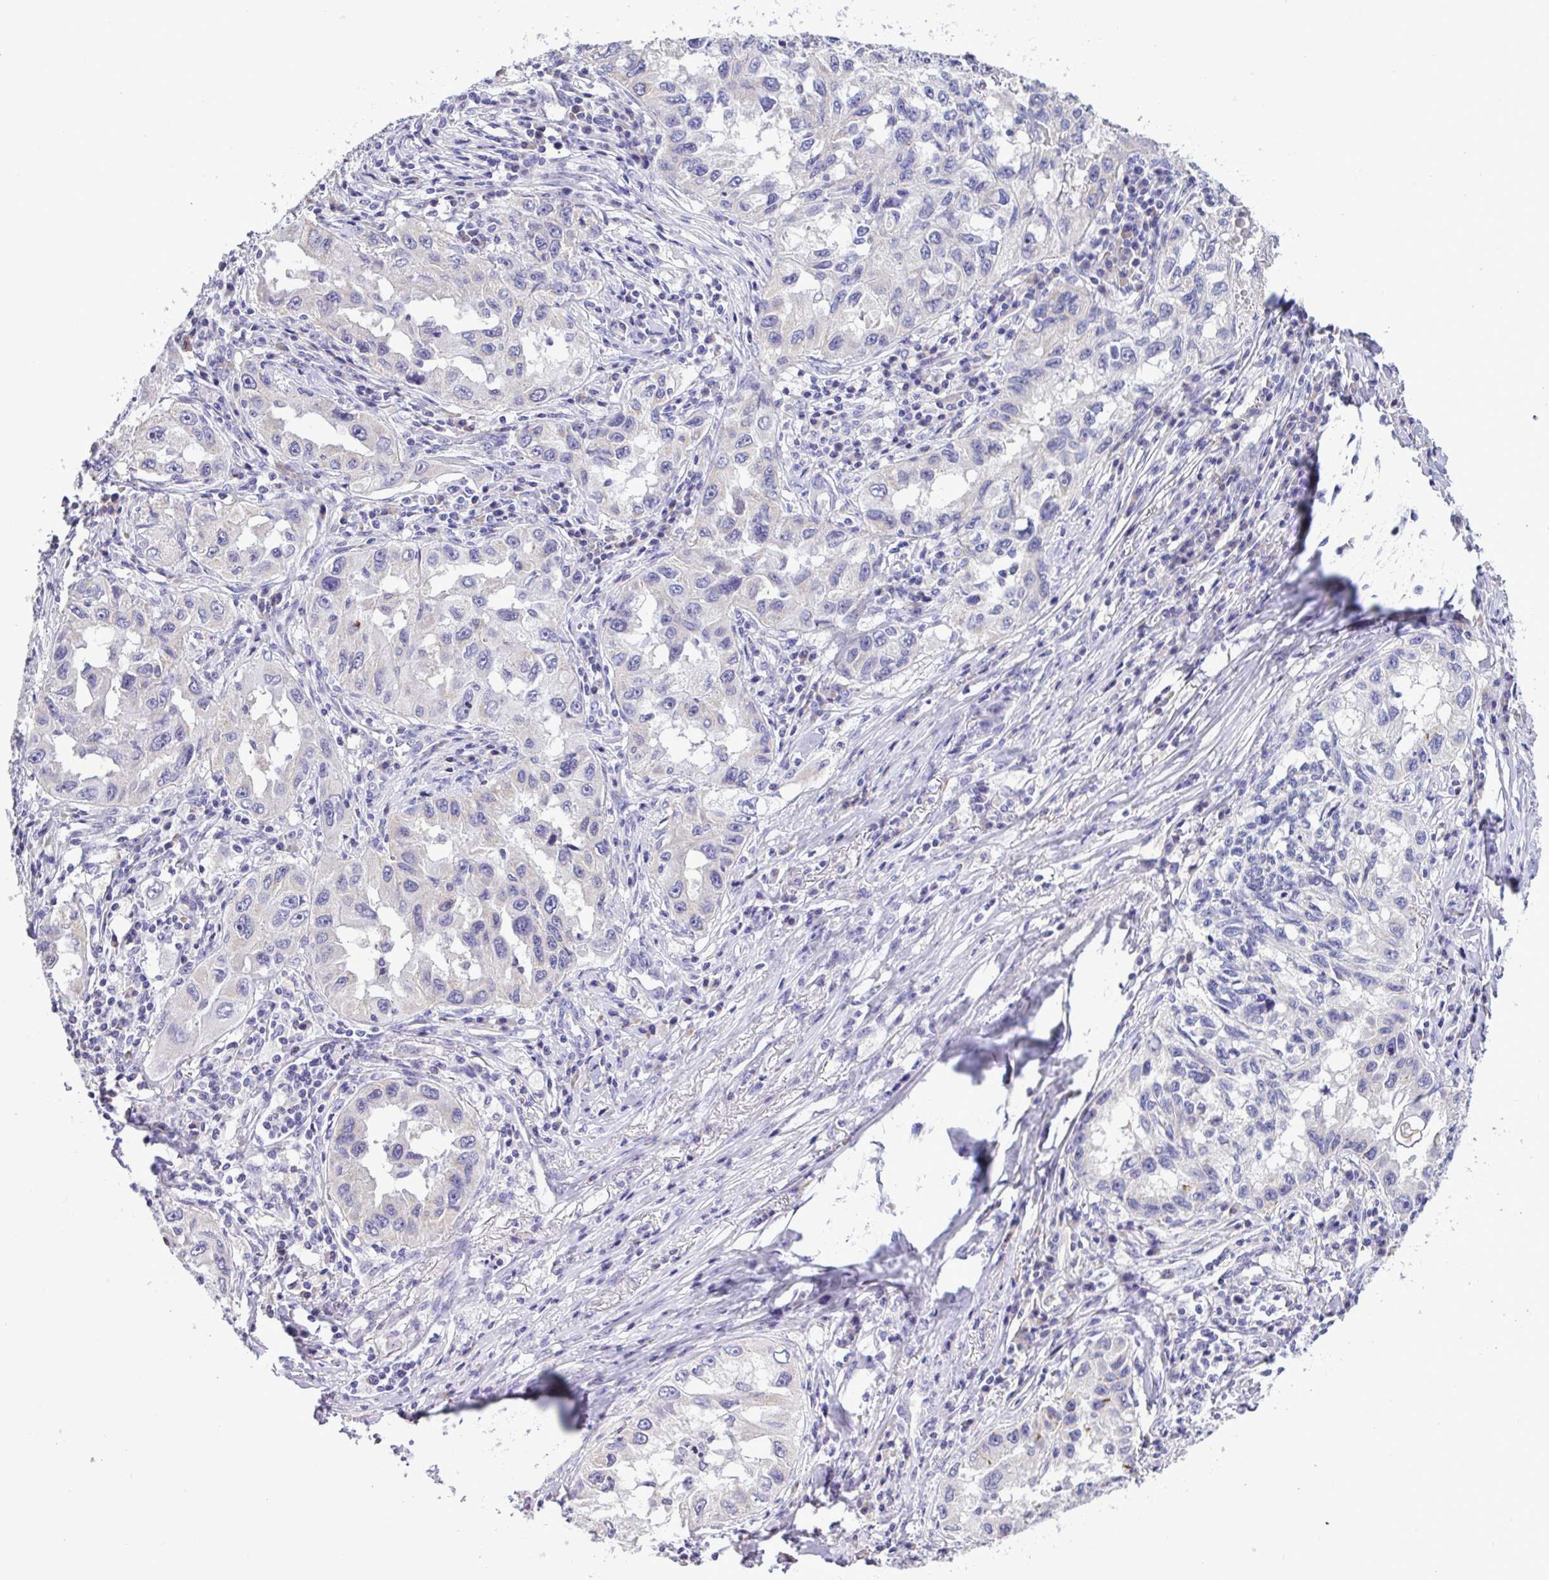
{"staining": {"intensity": "negative", "quantity": "none", "location": "none"}, "tissue": "lung cancer", "cell_type": "Tumor cells", "image_type": "cancer", "snomed": [{"axis": "morphology", "description": "Adenocarcinoma, NOS"}, {"axis": "topography", "description": "Lung"}], "caption": "DAB (3,3'-diaminobenzidine) immunohistochemical staining of human lung cancer shows no significant positivity in tumor cells.", "gene": "ST8SIA2", "patient": {"sex": "female", "age": 73}}